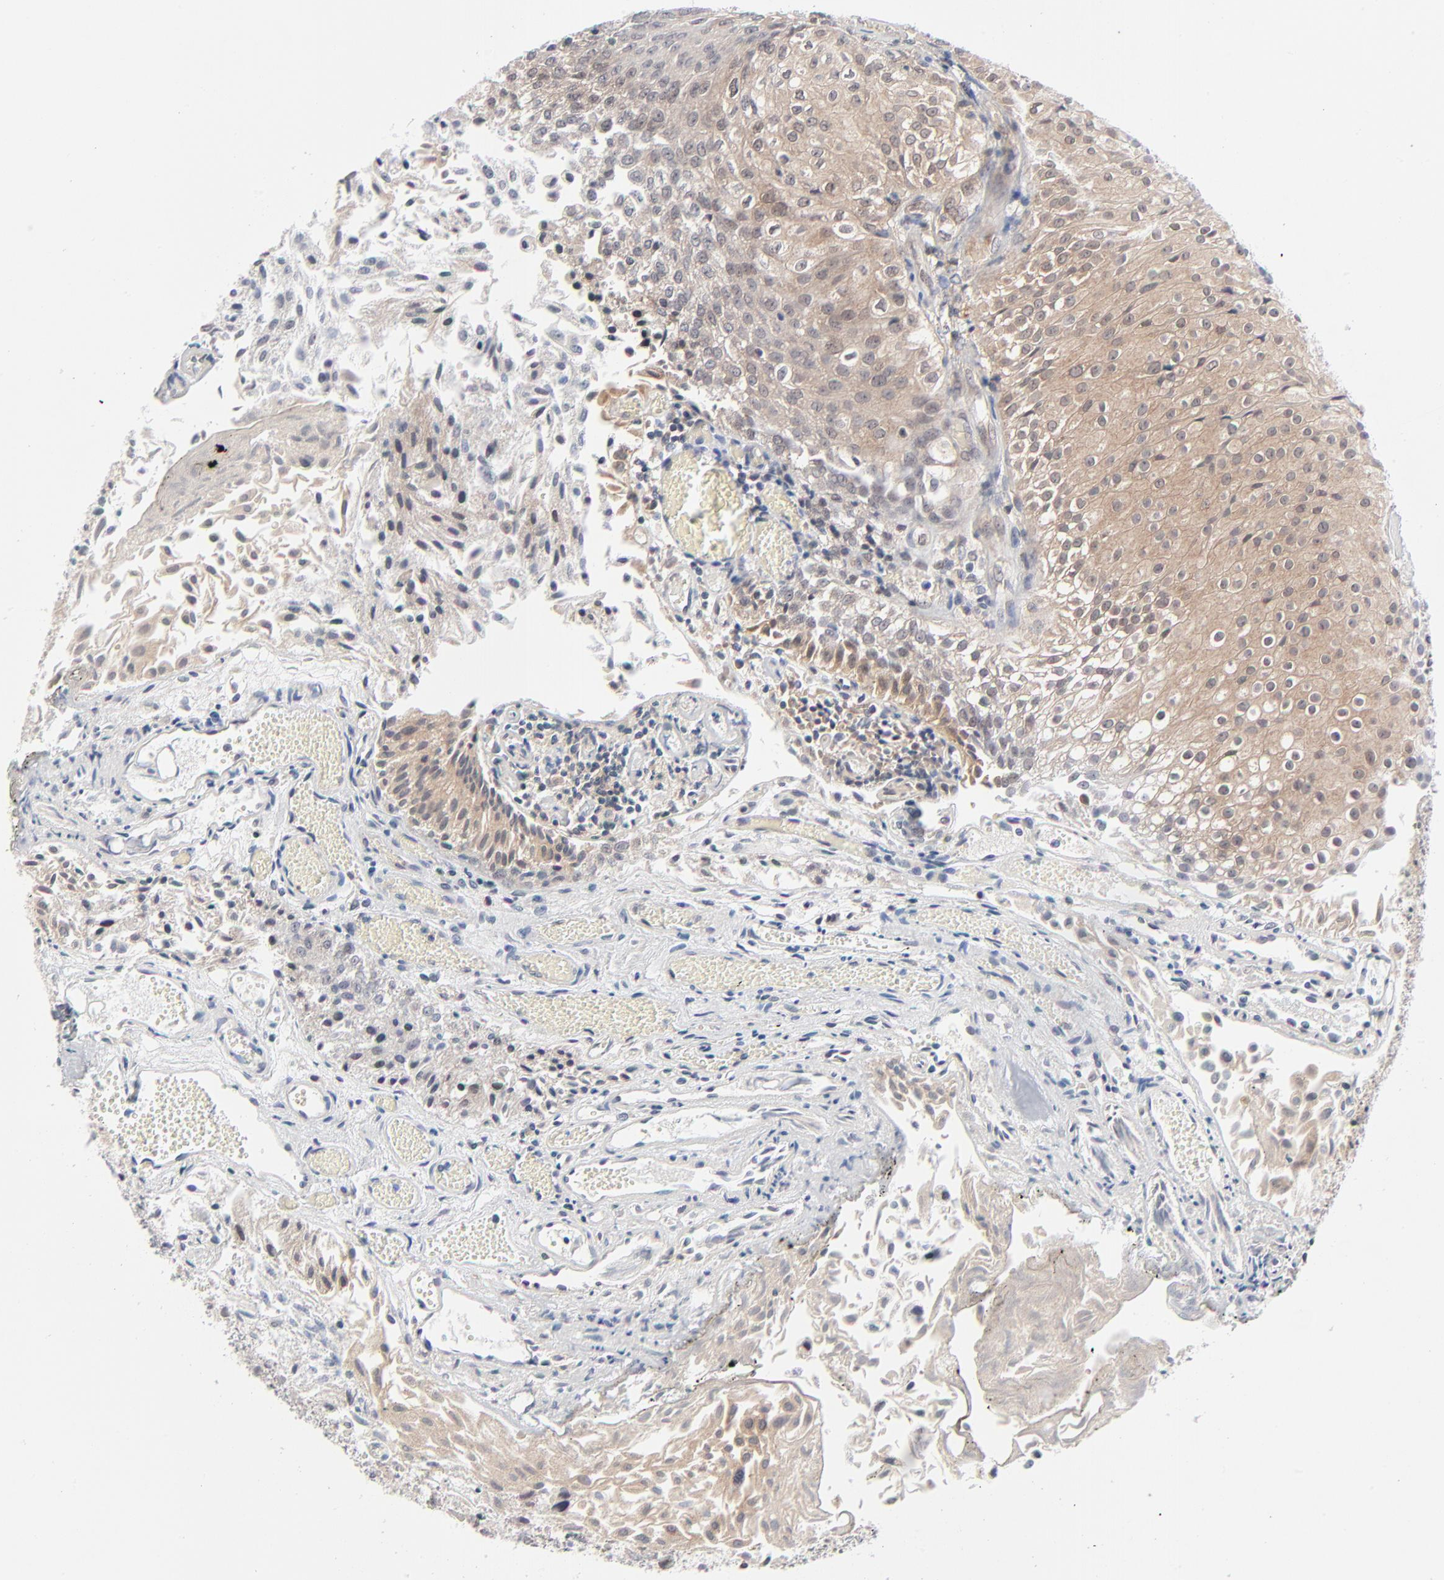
{"staining": {"intensity": "weak", "quantity": ">75%", "location": "cytoplasmic/membranous"}, "tissue": "urothelial cancer", "cell_type": "Tumor cells", "image_type": "cancer", "snomed": [{"axis": "morphology", "description": "Urothelial carcinoma, Low grade"}, {"axis": "topography", "description": "Urinary bladder"}], "caption": "Immunohistochemistry (IHC) image of urothelial cancer stained for a protein (brown), which shows low levels of weak cytoplasmic/membranous staining in approximately >75% of tumor cells.", "gene": "RPS6KB1", "patient": {"sex": "male", "age": 86}}